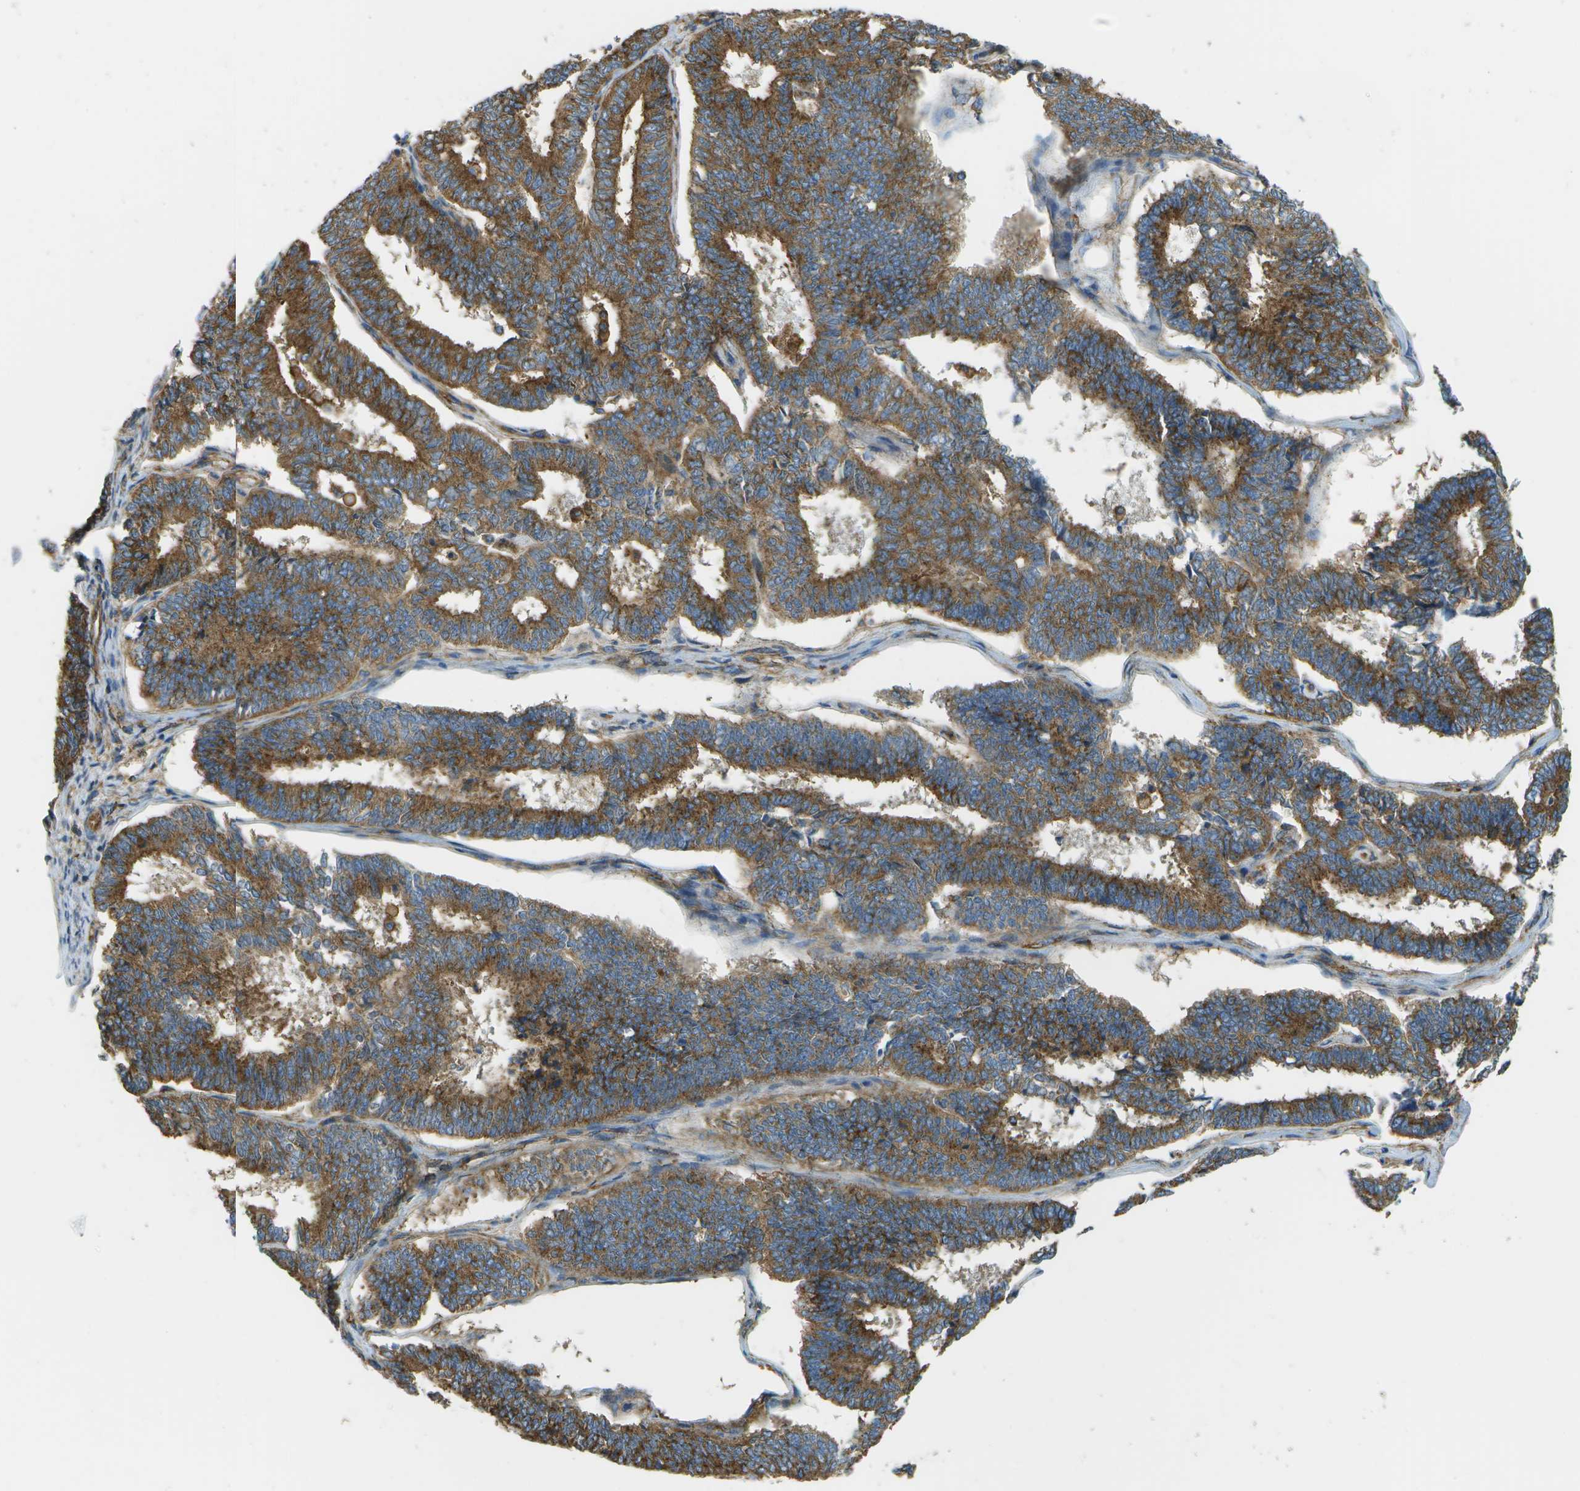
{"staining": {"intensity": "strong", "quantity": ">75%", "location": "cytoplasmic/membranous"}, "tissue": "endometrial cancer", "cell_type": "Tumor cells", "image_type": "cancer", "snomed": [{"axis": "morphology", "description": "Adenocarcinoma, NOS"}, {"axis": "topography", "description": "Endometrium"}], "caption": "Immunohistochemistry photomicrograph of neoplastic tissue: endometrial adenocarcinoma stained using immunohistochemistry (IHC) displays high levels of strong protein expression localized specifically in the cytoplasmic/membranous of tumor cells, appearing as a cytoplasmic/membranous brown color.", "gene": "CLTC", "patient": {"sex": "female", "age": 70}}